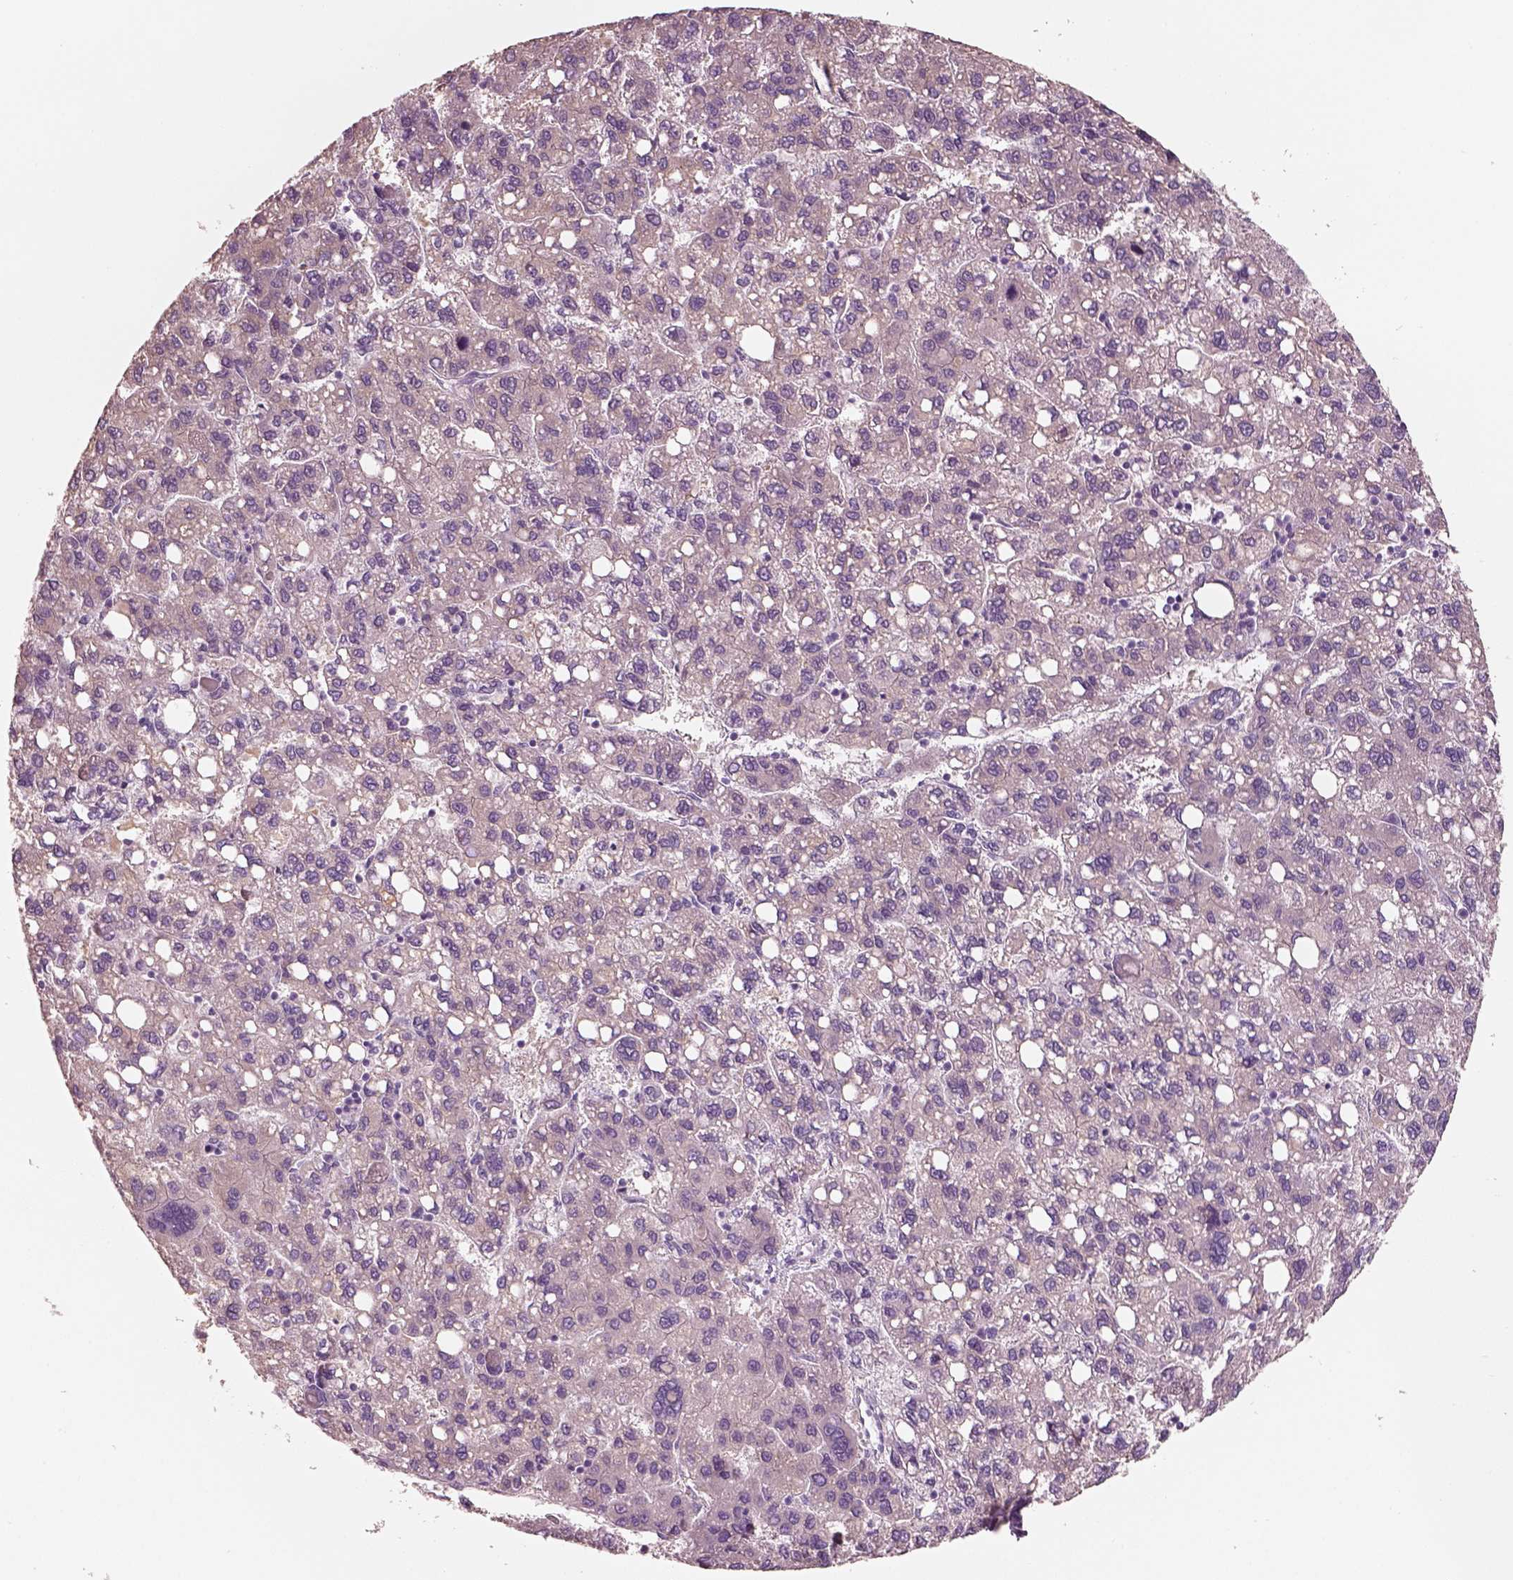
{"staining": {"intensity": "negative", "quantity": "none", "location": "none"}, "tissue": "liver cancer", "cell_type": "Tumor cells", "image_type": "cancer", "snomed": [{"axis": "morphology", "description": "Carcinoma, Hepatocellular, NOS"}, {"axis": "topography", "description": "Liver"}], "caption": "Protein analysis of hepatocellular carcinoma (liver) exhibits no significant positivity in tumor cells. The staining was performed using DAB to visualize the protein expression in brown, while the nuclei were stained in blue with hematoxylin (Magnification: 20x).", "gene": "PNOC", "patient": {"sex": "female", "age": 82}}